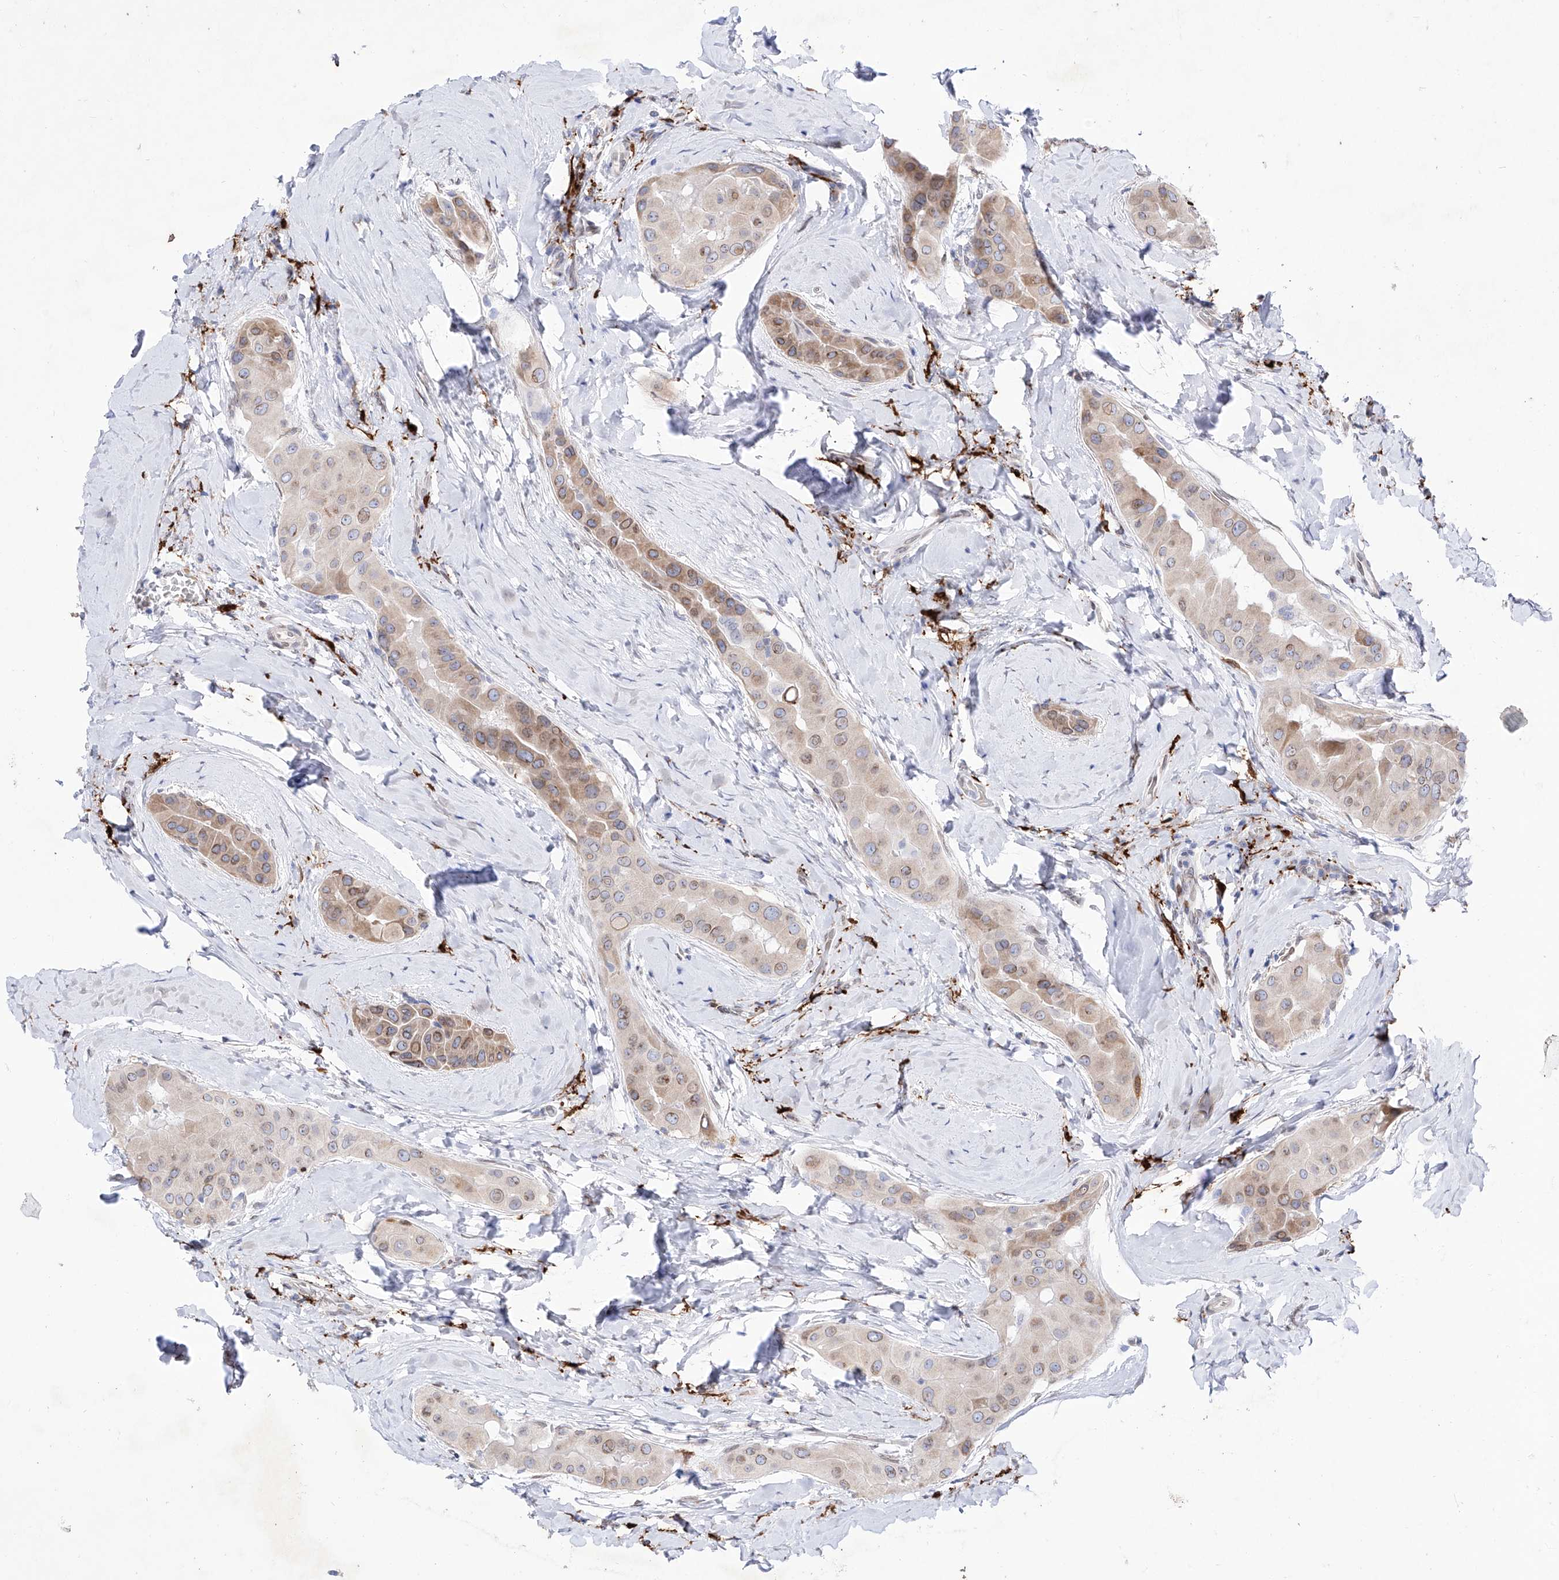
{"staining": {"intensity": "moderate", "quantity": "<25%", "location": "cytoplasmic/membranous"}, "tissue": "thyroid cancer", "cell_type": "Tumor cells", "image_type": "cancer", "snomed": [{"axis": "morphology", "description": "Papillary adenocarcinoma, NOS"}, {"axis": "topography", "description": "Thyroid gland"}], "caption": "The micrograph demonstrates a brown stain indicating the presence of a protein in the cytoplasmic/membranous of tumor cells in thyroid cancer (papillary adenocarcinoma). The protein of interest is stained brown, and the nuclei are stained in blue (DAB (3,3'-diaminobenzidine) IHC with brightfield microscopy, high magnification).", "gene": "LCLAT1", "patient": {"sex": "male", "age": 33}}